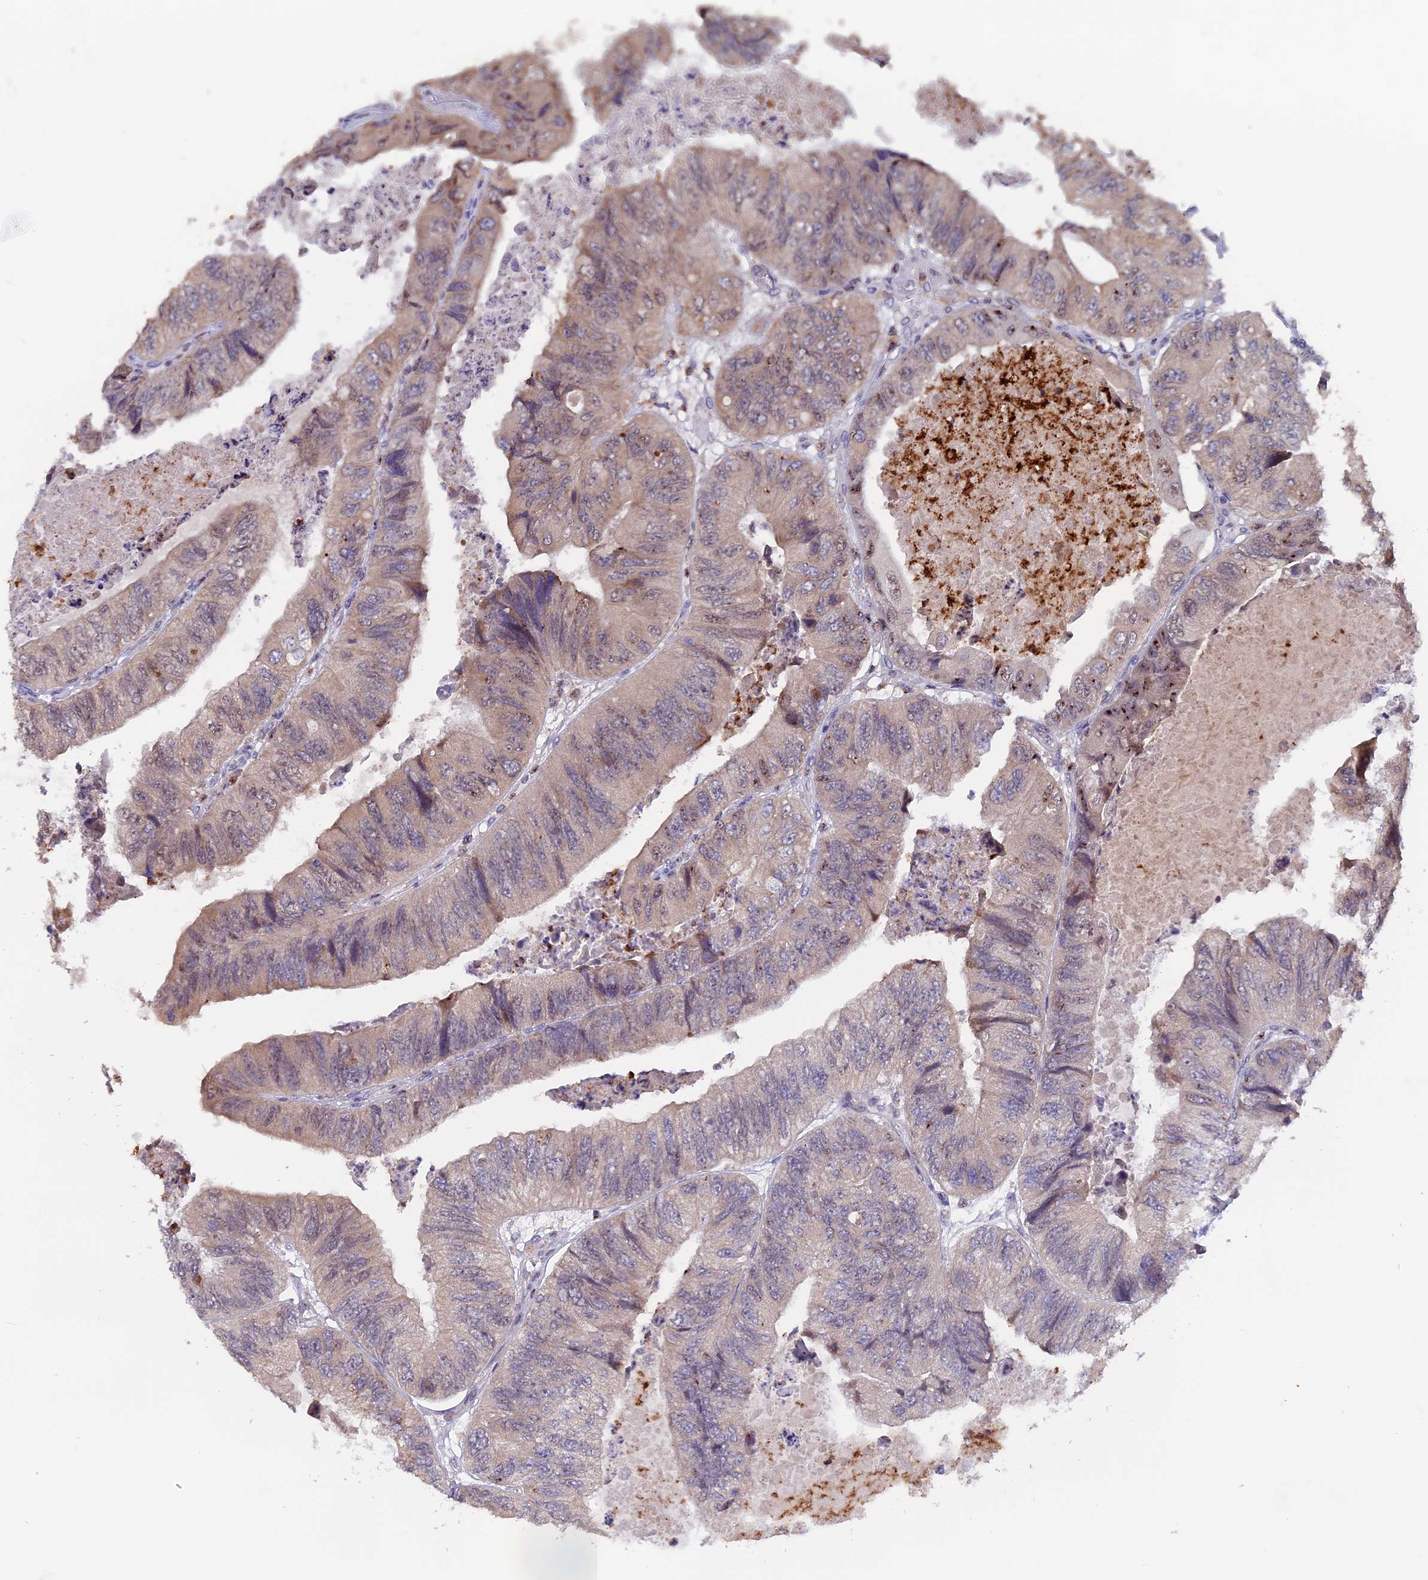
{"staining": {"intensity": "weak", "quantity": "25%-75%", "location": "cytoplasmic/membranous,nuclear"}, "tissue": "colorectal cancer", "cell_type": "Tumor cells", "image_type": "cancer", "snomed": [{"axis": "morphology", "description": "Adenocarcinoma, NOS"}, {"axis": "topography", "description": "Rectum"}], "caption": "Colorectal adenocarcinoma stained for a protein (brown) demonstrates weak cytoplasmic/membranous and nuclear positive expression in approximately 25%-75% of tumor cells.", "gene": "FAM118B", "patient": {"sex": "male", "age": 63}}